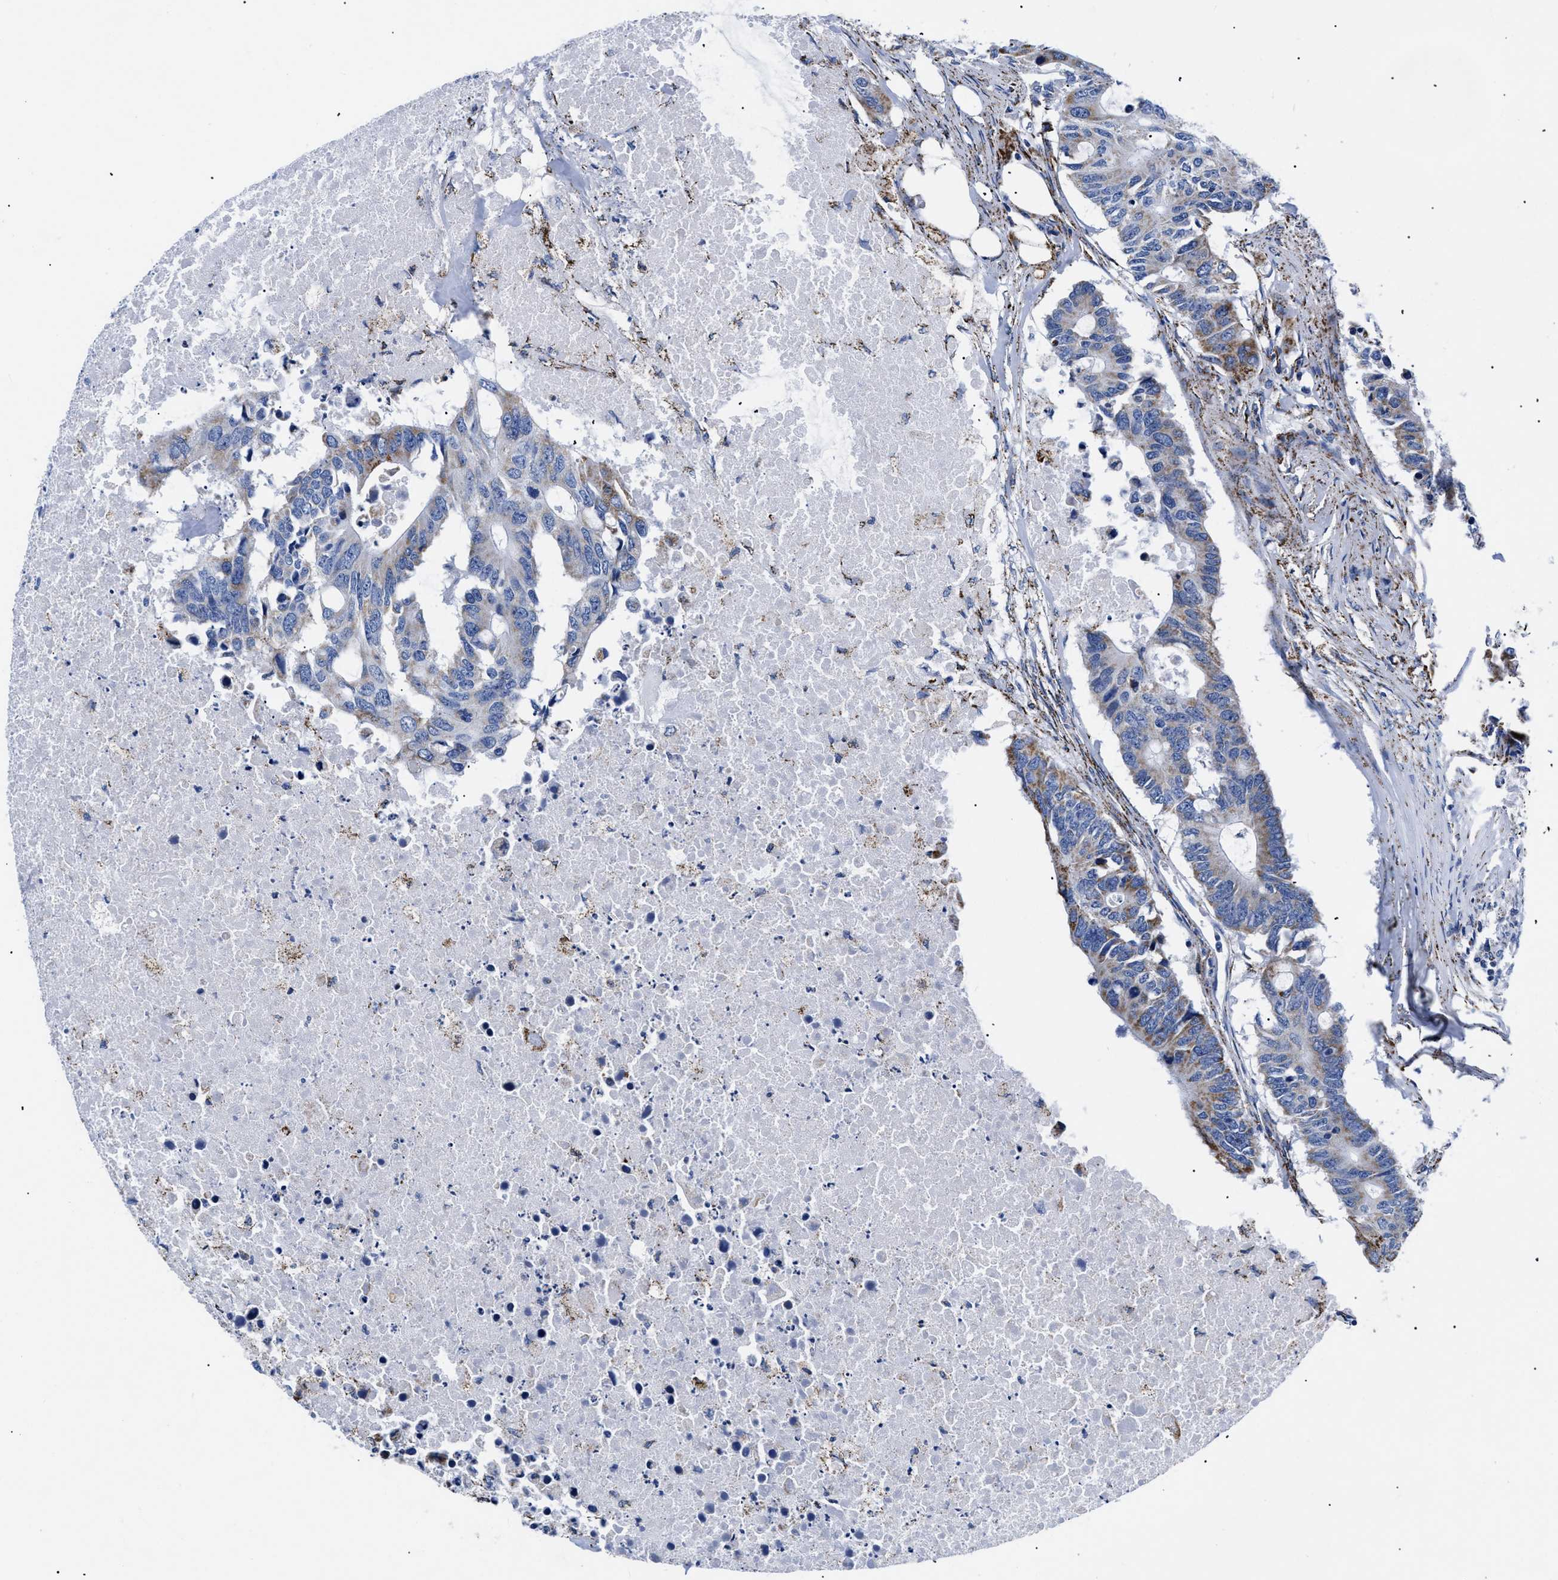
{"staining": {"intensity": "moderate", "quantity": "<25%", "location": "cytoplasmic/membranous"}, "tissue": "colorectal cancer", "cell_type": "Tumor cells", "image_type": "cancer", "snomed": [{"axis": "morphology", "description": "Adenocarcinoma, NOS"}, {"axis": "topography", "description": "Colon"}], "caption": "There is low levels of moderate cytoplasmic/membranous positivity in tumor cells of colorectal cancer (adenocarcinoma), as demonstrated by immunohistochemical staining (brown color).", "gene": "GPR149", "patient": {"sex": "male", "age": 71}}